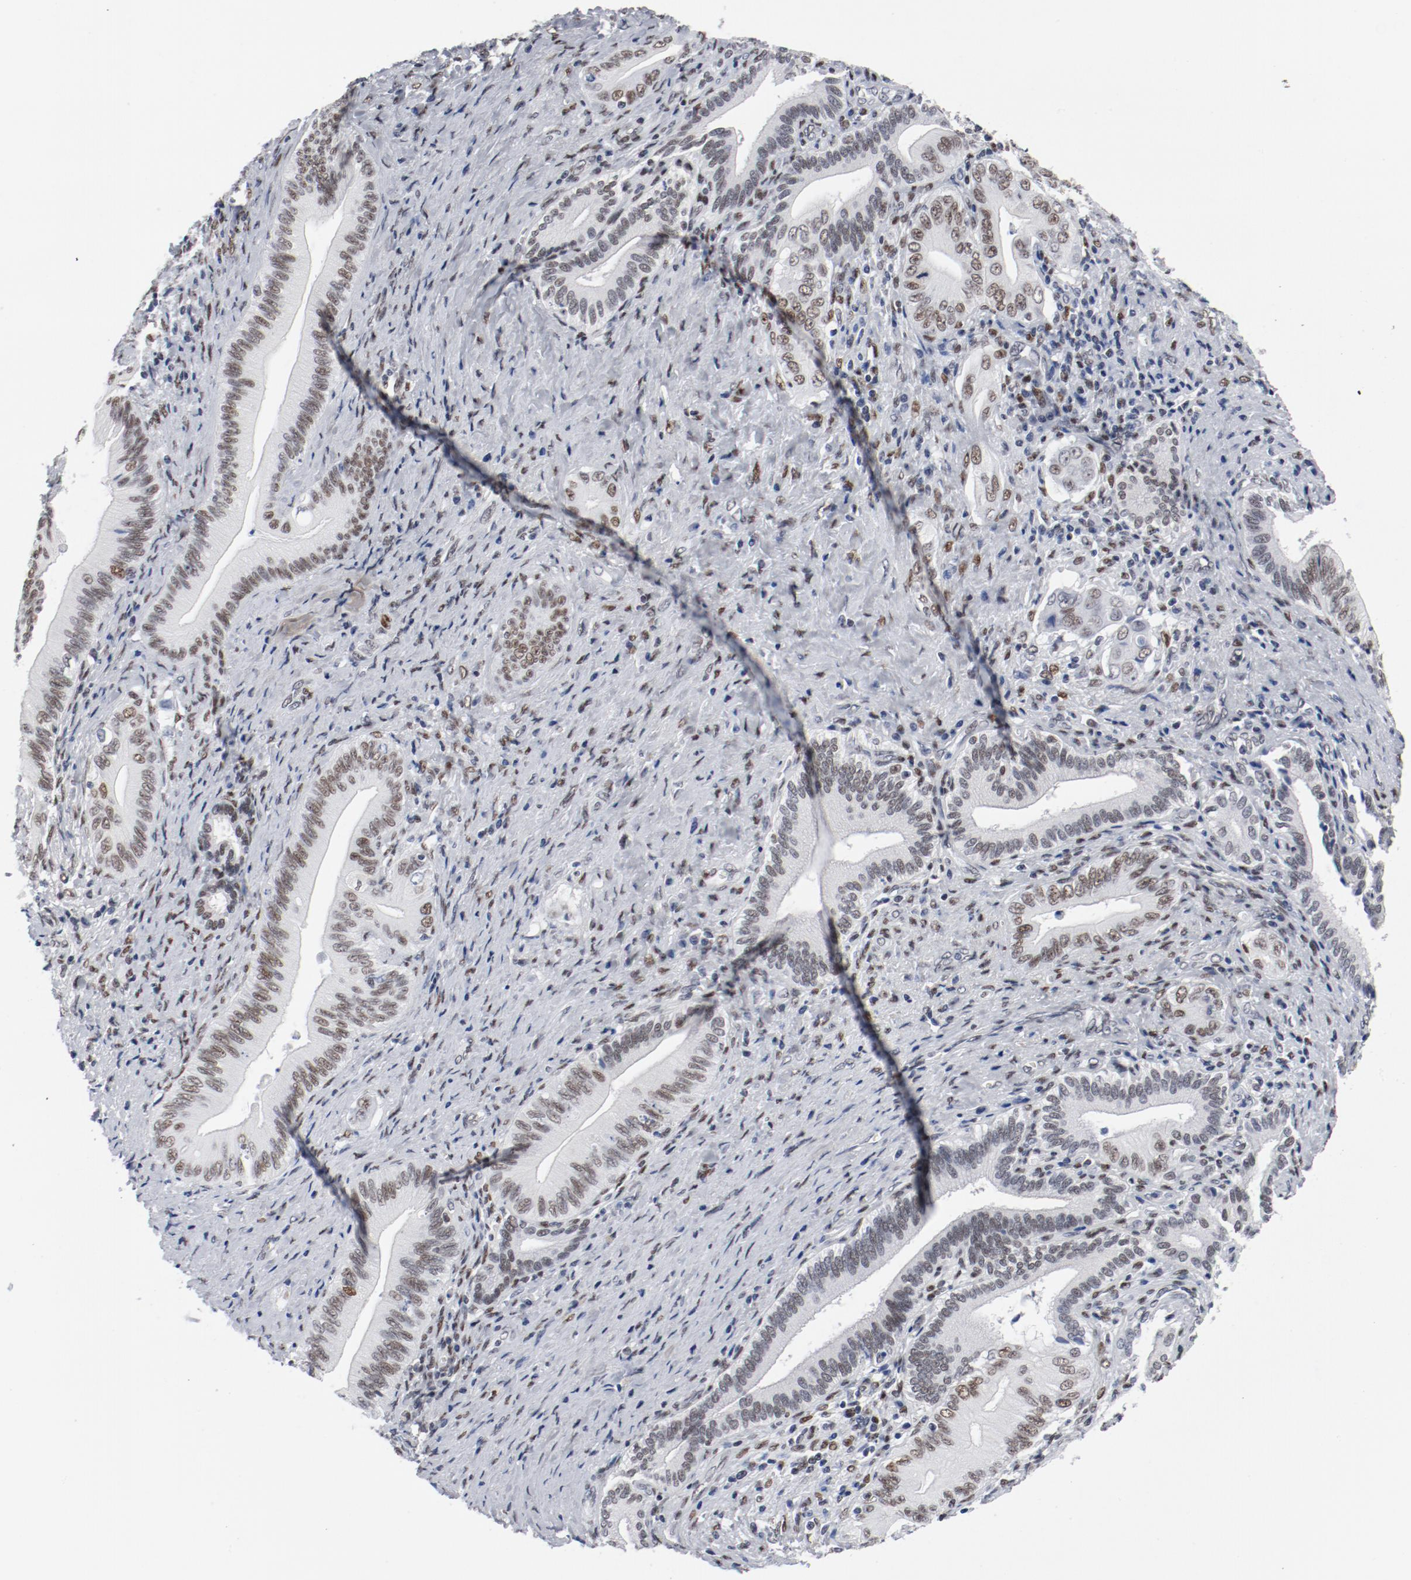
{"staining": {"intensity": "moderate", "quantity": ">75%", "location": "nuclear"}, "tissue": "liver cancer", "cell_type": "Tumor cells", "image_type": "cancer", "snomed": [{"axis": "morphology", "description": "Cholangiocarcinoma"}, {"axis": "topography", "description": "Liver"}], "caption": "Protein staining of liver cancer (cholangiocarcinoma) tissue demonstrates moderate nuclear expression in approximately >75% of tumor cells. (IHC, brightfield microscopy, high magnification).", "gene": "ARNT", "patient": {"sex": "male", "age": 58}}